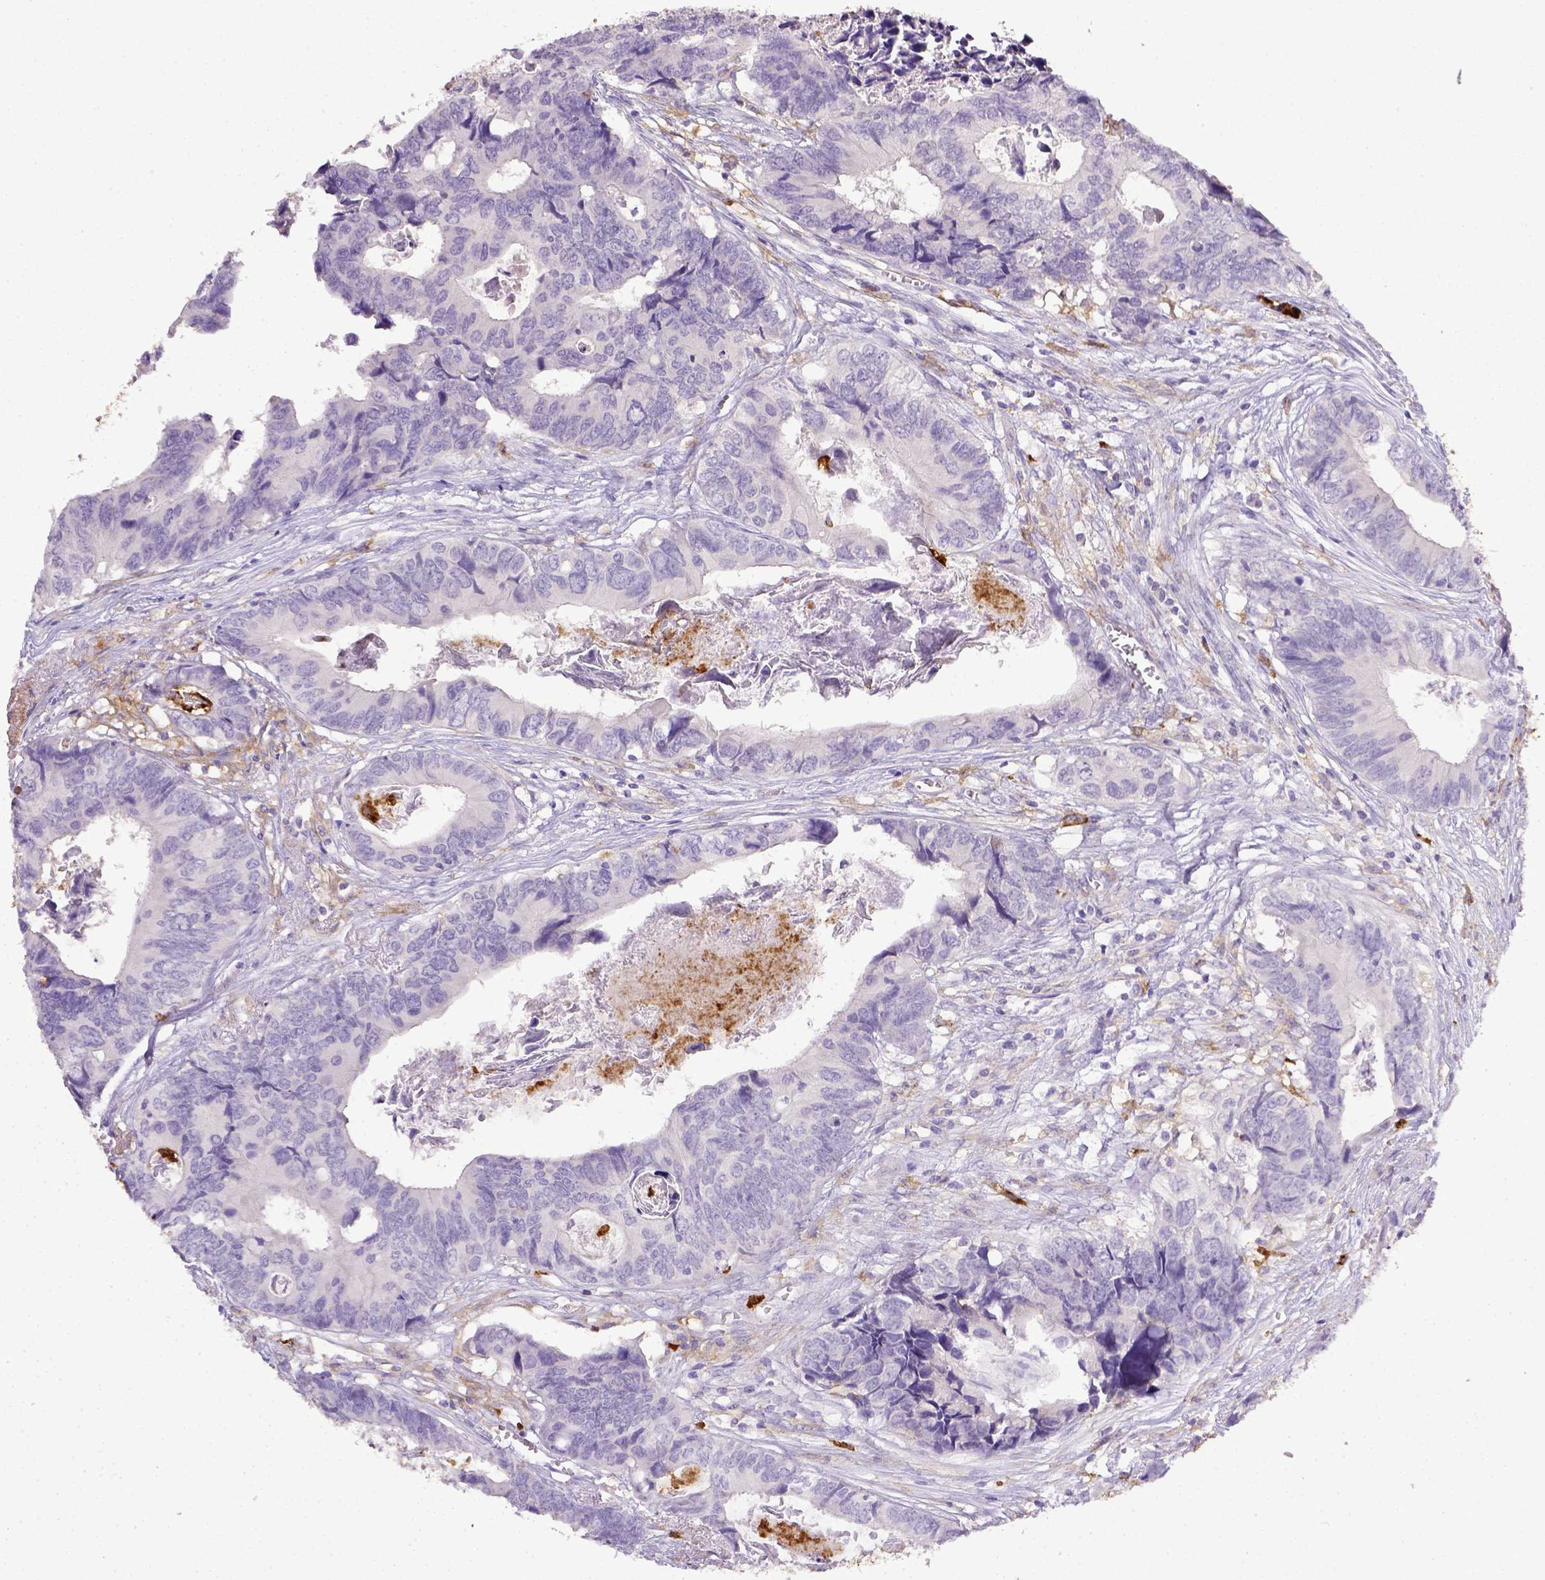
{"staining": {"intensity": "negative", "quantity": "none", "location": "none"}, "tissue": "colorectal cancer", "cell_type": "Tumor cells", "image_type": "cancer", "snomed": [{"axis": "morphology", "description": "Adenocarcinoma, NOS"}, {"axis": "topography", "description": "Colon"}], "caption": "Immunohistochemistry (IHC) image of adenocarcinoma (colorectal) stained for a protein (brown), which reveals no expression in tumor cells. (DAB immunohistochemistry (IHC) visualized using brightfield microscopy, high magnification).", "gene": "ITGAM", "patient": {"sex": "female", "age": 82}}